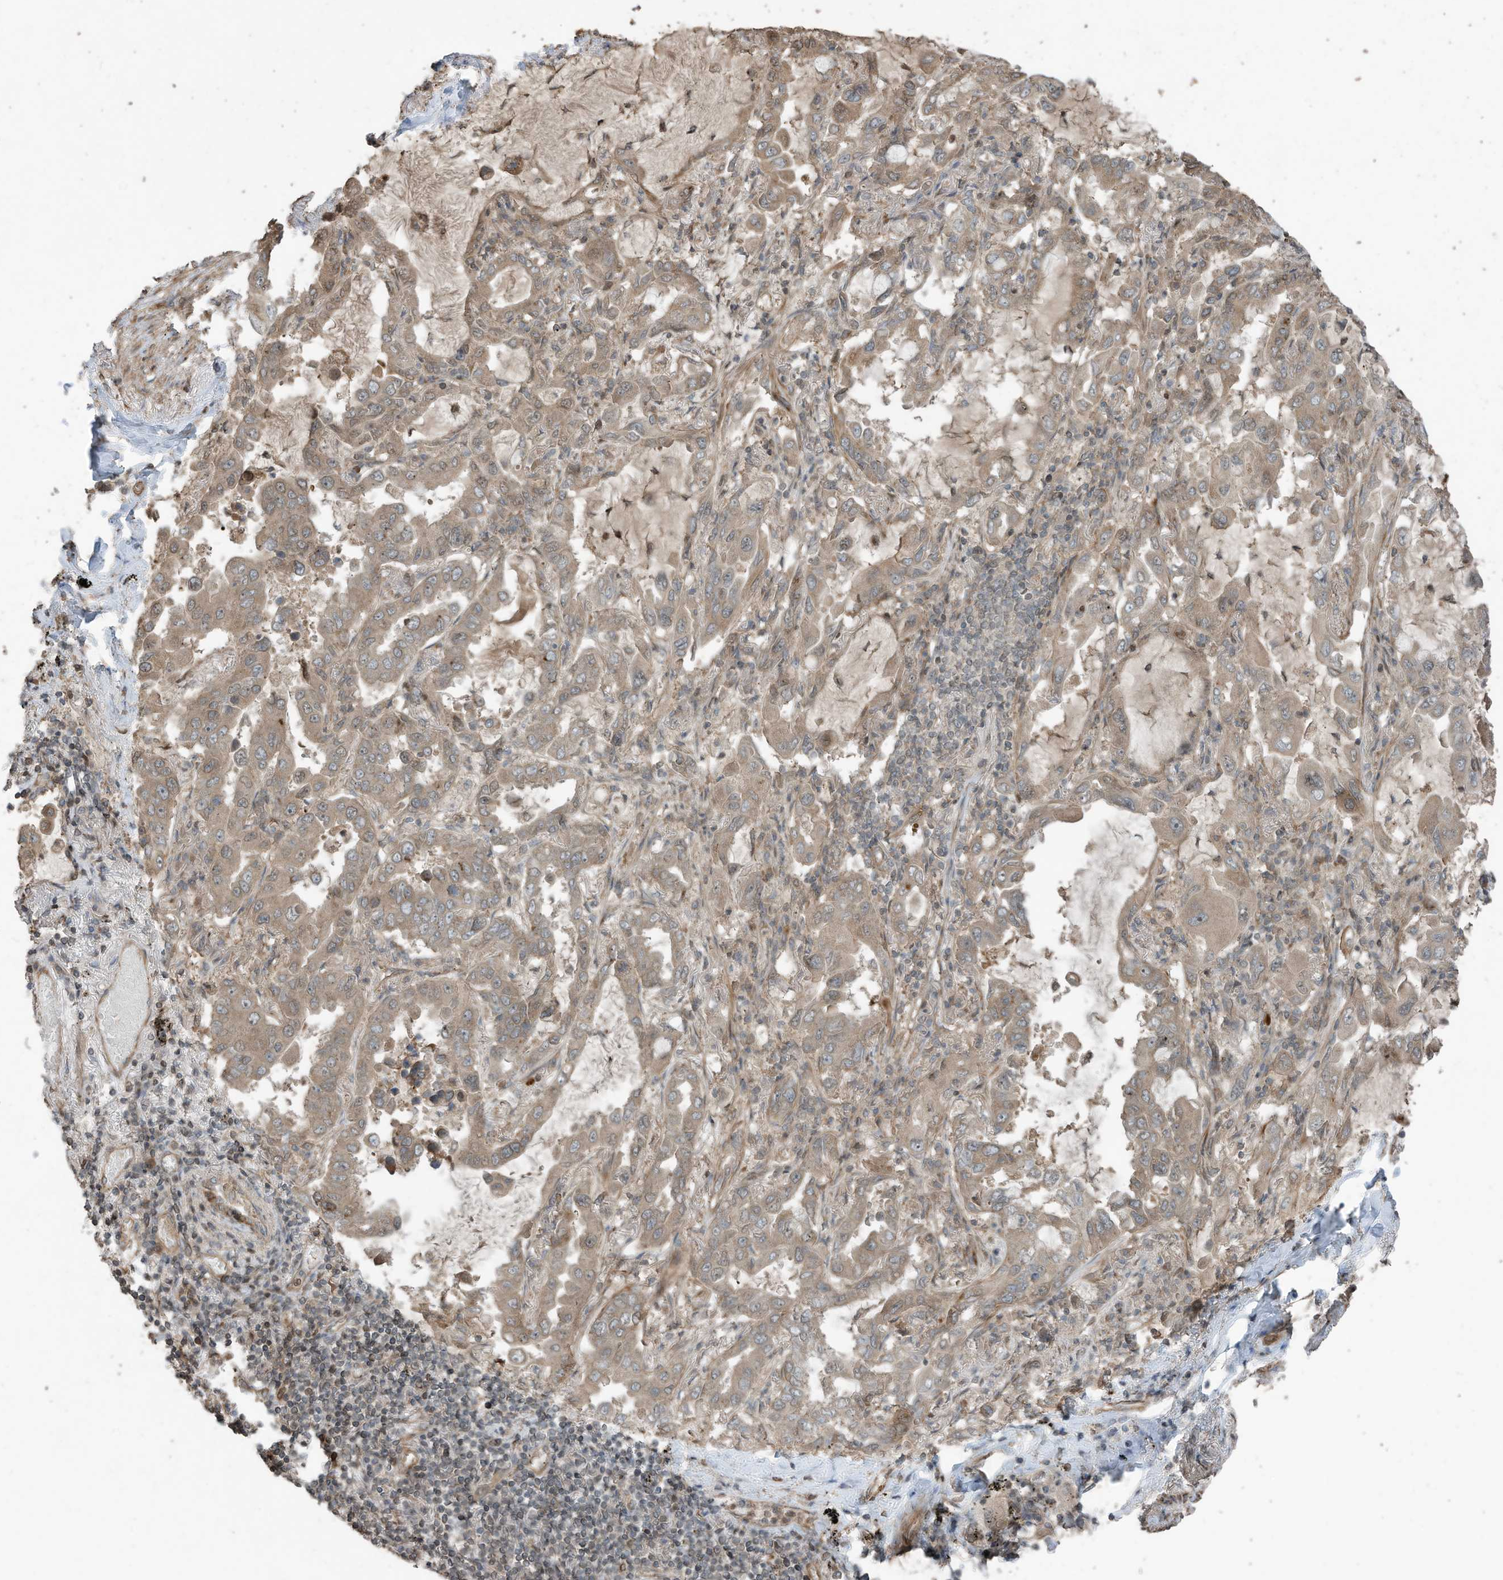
{"staining": {"intensity": "moderate", "quantity": ">75%", "location": "cytoplasmic/membranous"}, "tissue": "lung cancer", "cell_type": "Tumor cells", "image_type": "cancer", "snomed": [{"axis": "morphology", "description": "Adenocarcinoma, NOS"}, {"axis": "topography", "description": "Lung"}], "caption": "A micrograph of lung cancer stained for a protein demonstrates moderate cytoplasmic/membranous brown staining in tumor cells.", "gene": "ZNF653", "patient": {"sex": "male", "age": 64}}